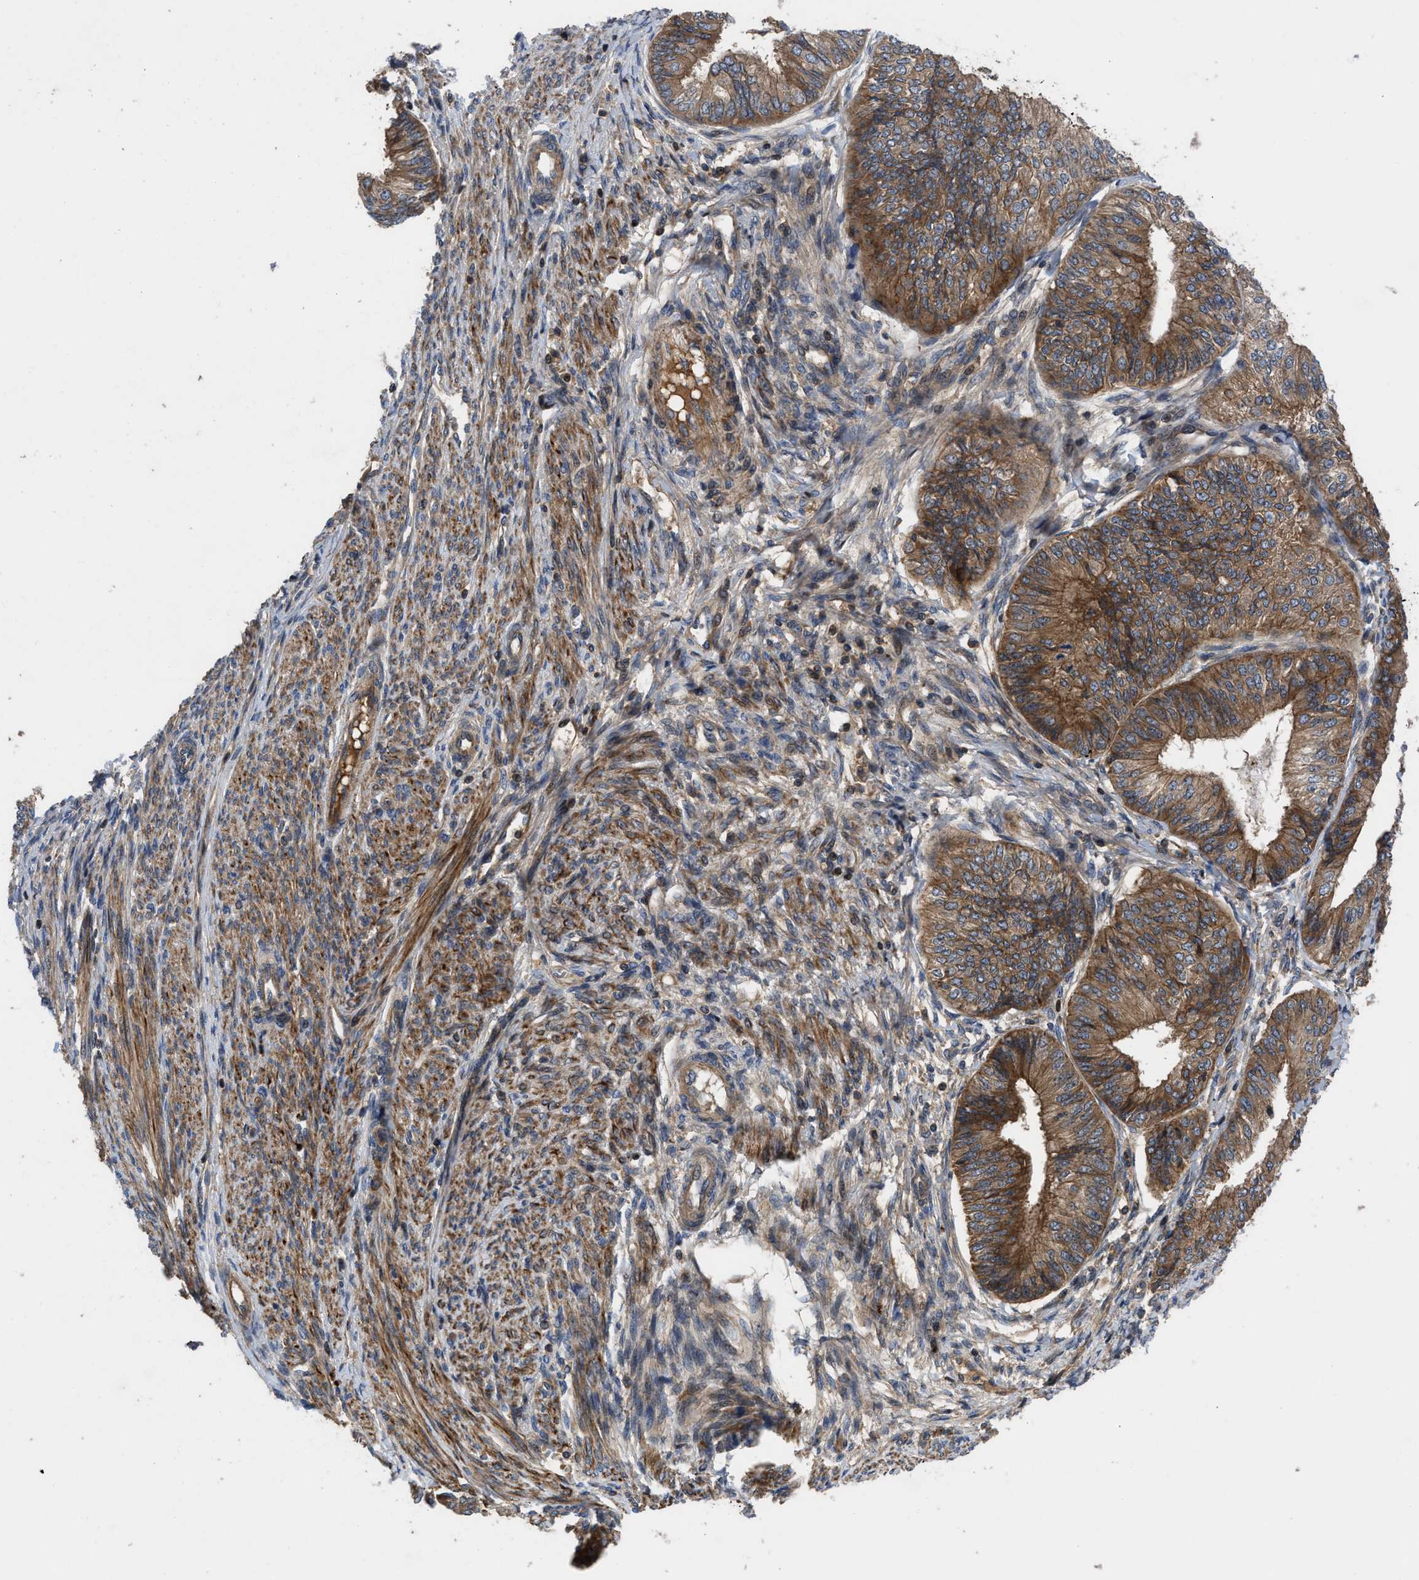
{"staining": {"intensity": "moderate", "quantity": ">75%", "location": "cytoplasmic/membranous"}, "tissue": "endometrial cancer", "cell_type": "Tumor cells", "image_type": "cancer", "snomed": [{"axis": "morphology", "description": "Adenocarcinoma, NOS"}, {"axis": "topography", "description": "Endometrium"}], "caption": "This is a micrograph of immunohistochemistry (IHC) staining of endometrial cancer (adenocarcinoma), which shows moderate positivity in the cytoplasmic/membranous of tumor cells.", "gene": "CNNM3", "patient": {"sex": "female", "age": 58}}